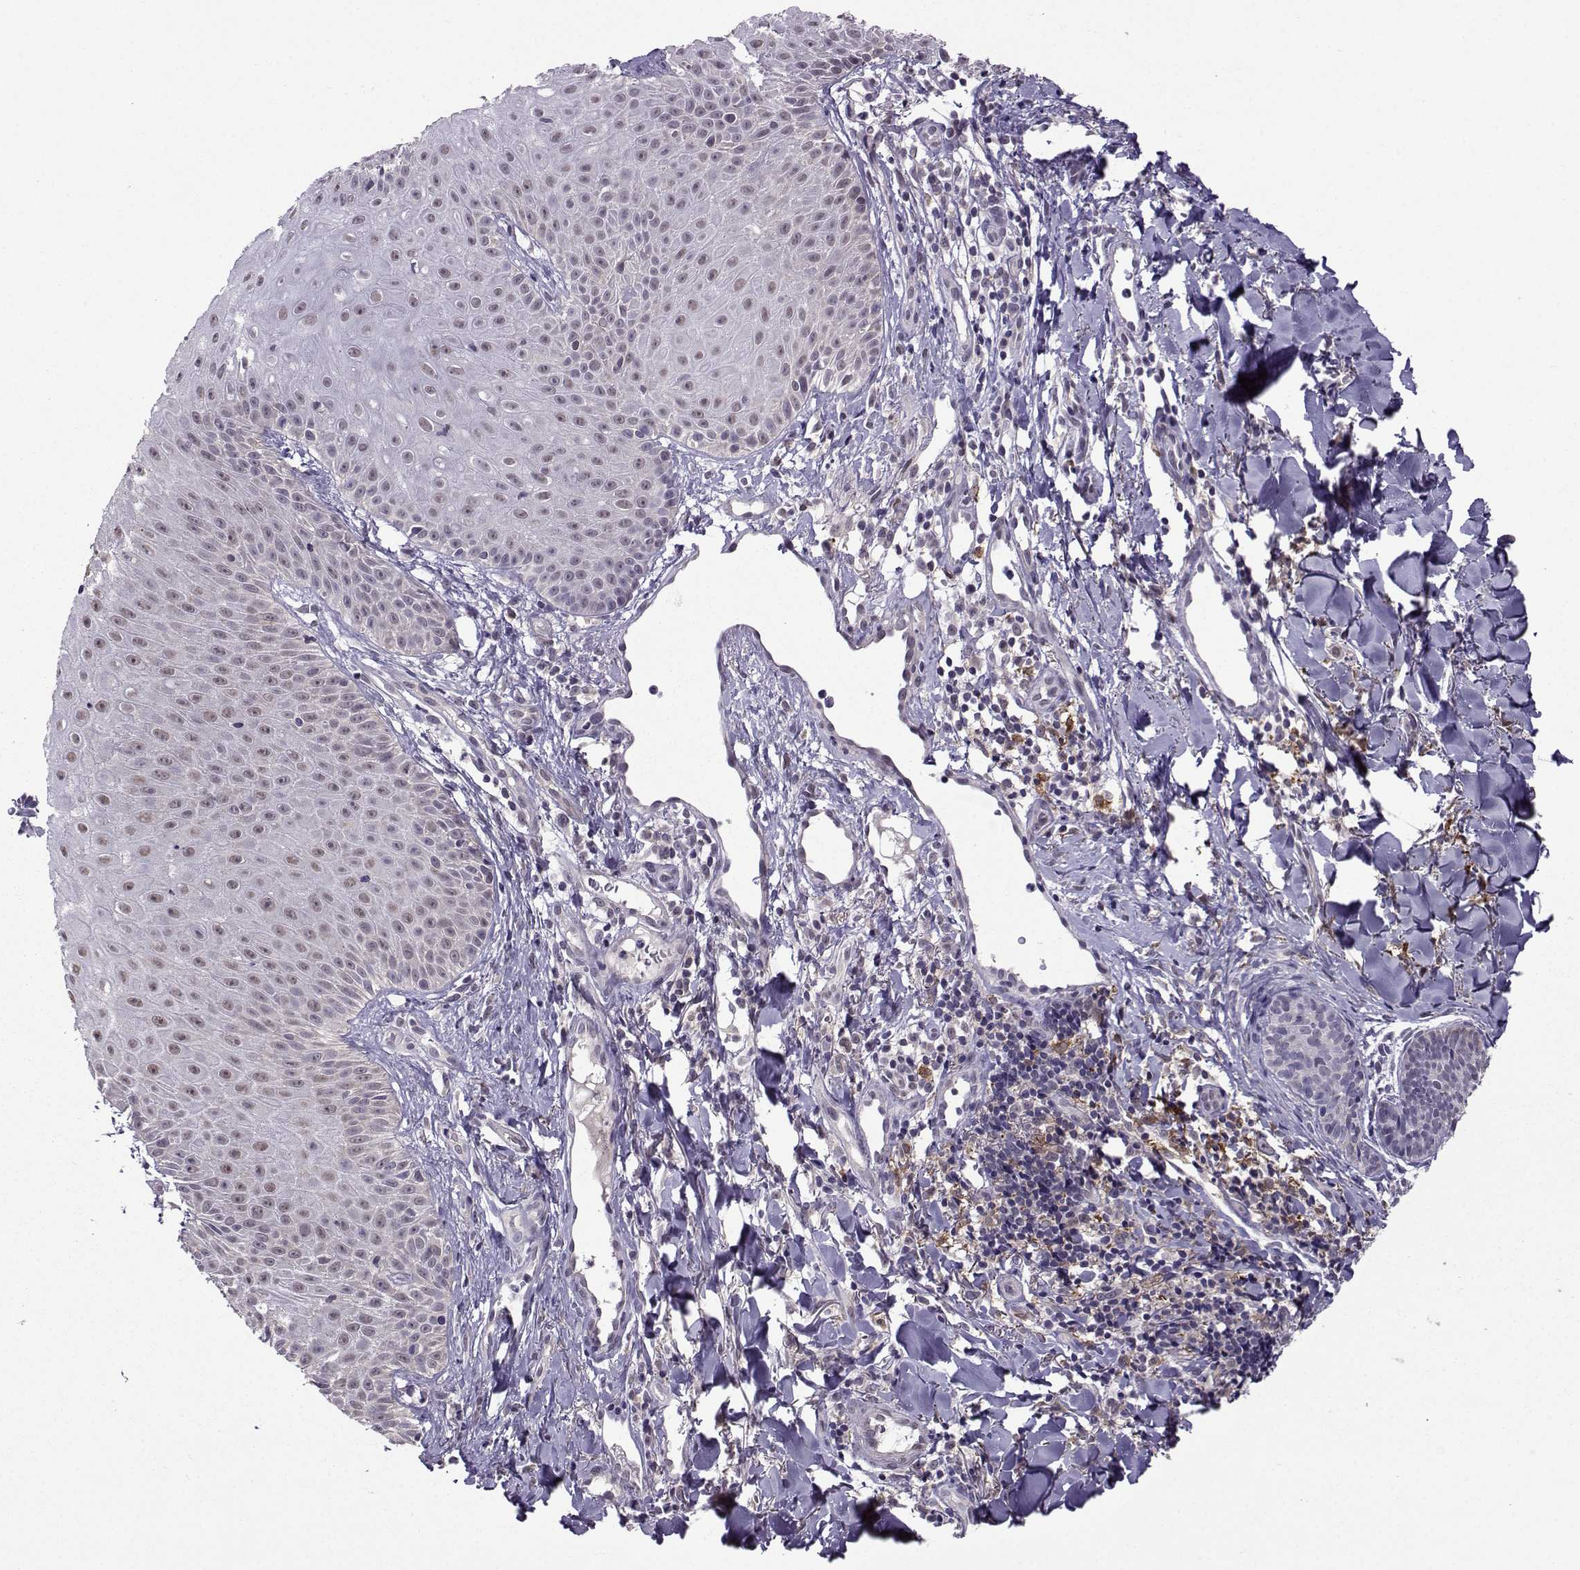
{"staining": {"intensity": "moderate", "quantity": "<25%", "location": "cytoplasmic/membranous"}, "tissue": "melanoma", "cell_type": "Tumor cells", "image_type": "cancer", "snomed": [{"axis": "morphology", "description": "Malignant melanoma, NOS"}, {"axis": "topography", "description": "Skin"}], "caption": "IHC staining of malignant melanoma, which shows low levels of moderate cytoplasmic/membranous staining in approximately <25% of tumor cells indicating moderate cytoplasmic/membranous protein expression. The staining was performed using DAB (3,3'-diaminobenzidine) (brown) for protein detection and nuclei were counterstained in hematoxylin (blue).", "gene": "DDX20", "patient": {"sex": "male", "age": 67}}